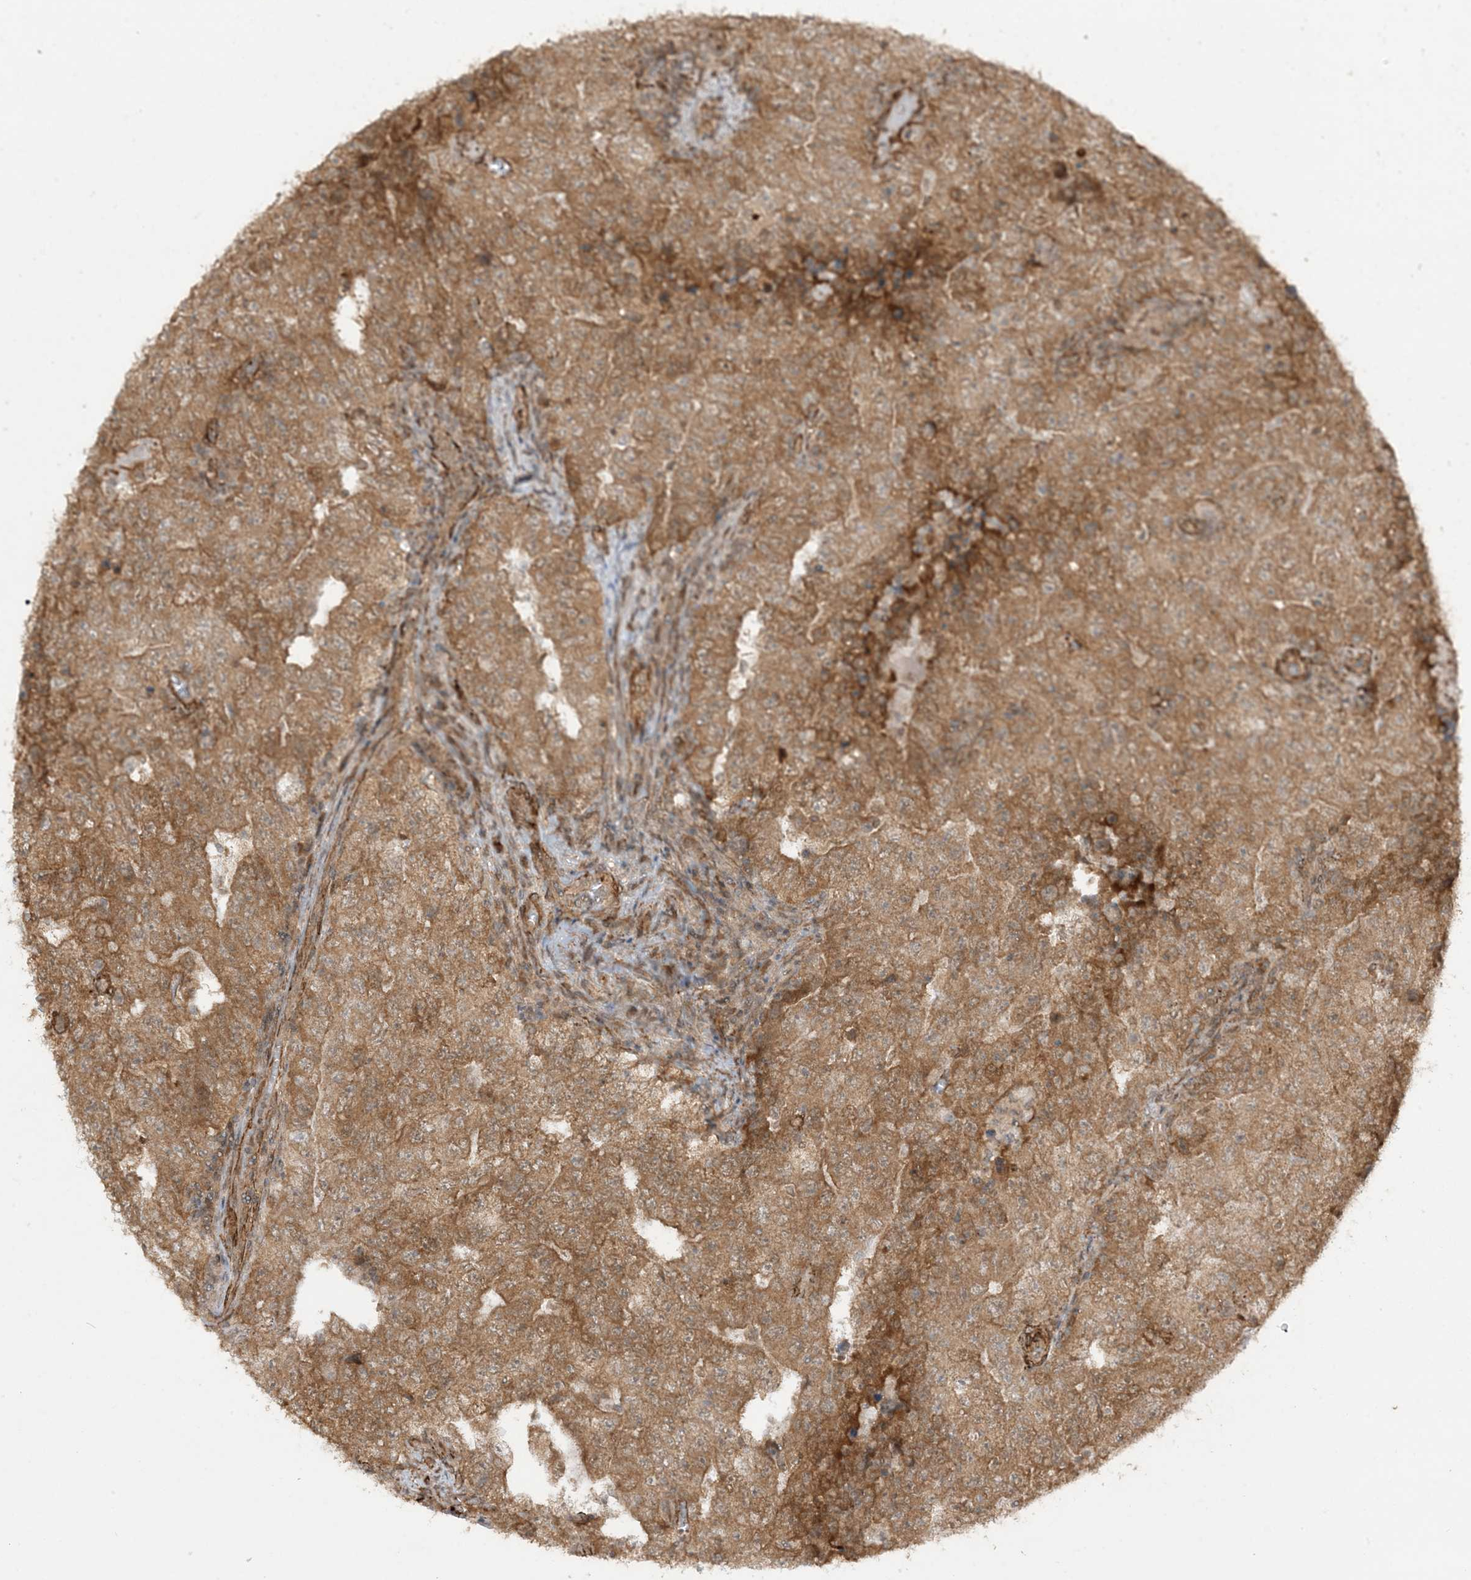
{"staining": {"intensity": "moderate", "quantity": ">75%", "location": "cytoplasmic/membranous"}, "tissue": "testis cancer", "cell_type": "Tumor cells", "image_type": "cancer", "snomed": [{"axis": "morphology", "description": "Carcinoma, Embryonal, NOS"}, {"axis": "topography", "description": "Testis"}], "caption": "Immunohistochemical staining of human testis cancer (embryonal carcinoma) shows medium levels of moderate cytoplasmic/membranous staining in approximately >75% of tumor cells.", "gene": "TBCC", "patient": {"sex": "male", "age": 26}}